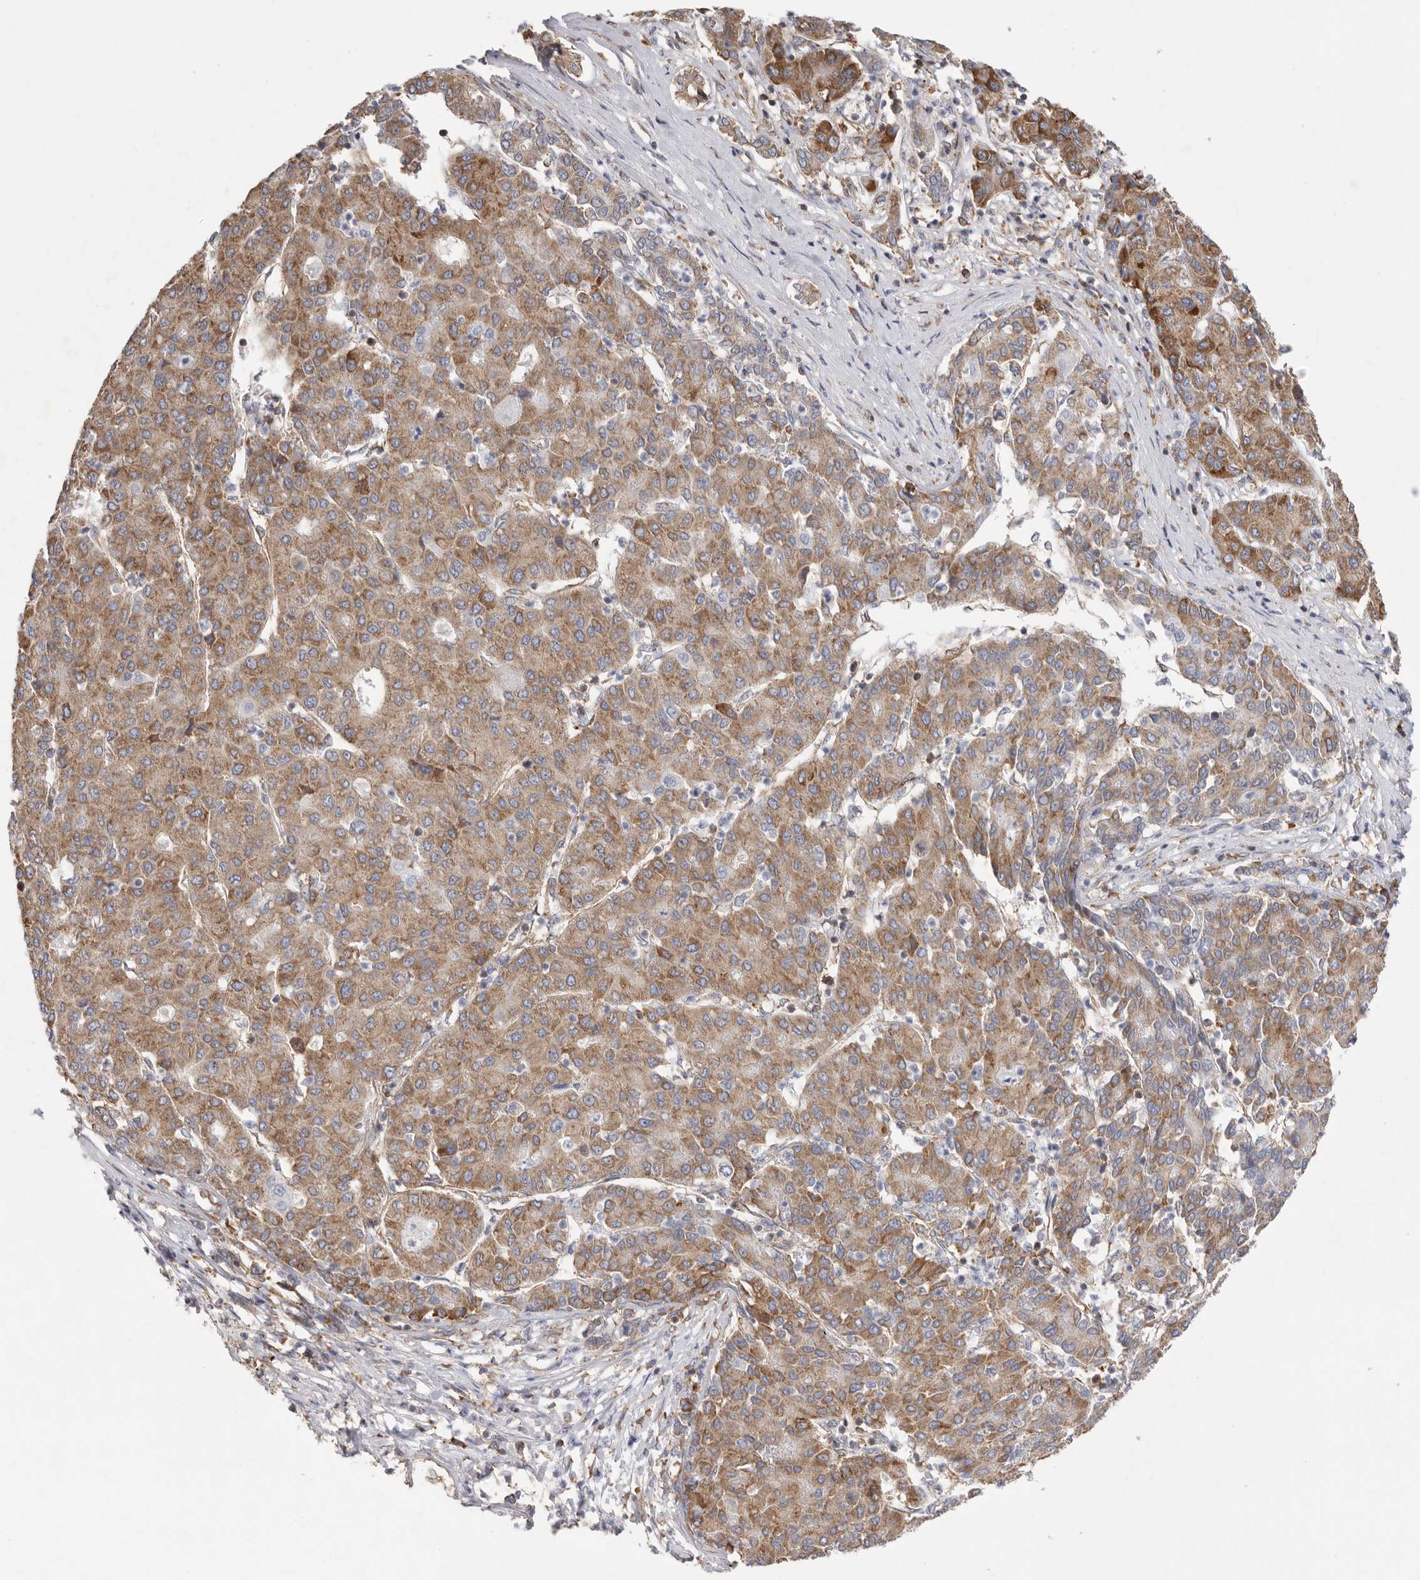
{"staining": {"intensity": "moderate", "quantity": ">75%", "location": "cytoplasmic/membranous"}, "tissue": "liver cancer", "cell_type": "Tumor cells", "image_type": "cancer", "snomed": [{"axis": "morphology", "description": "Carcinoma, Hepatocellular, NOS"}, {"axis": "topography", "description": "Liver"}], "caption": "Human liver hepatocellular carcinoma stained for a protein (brown) demonstrates moderate cytoplasmic/membranous positive positivity in approximately >75% of tumor cells.", "gene": "SERBP1", "patient": {"sex": "male", "age": 65}}